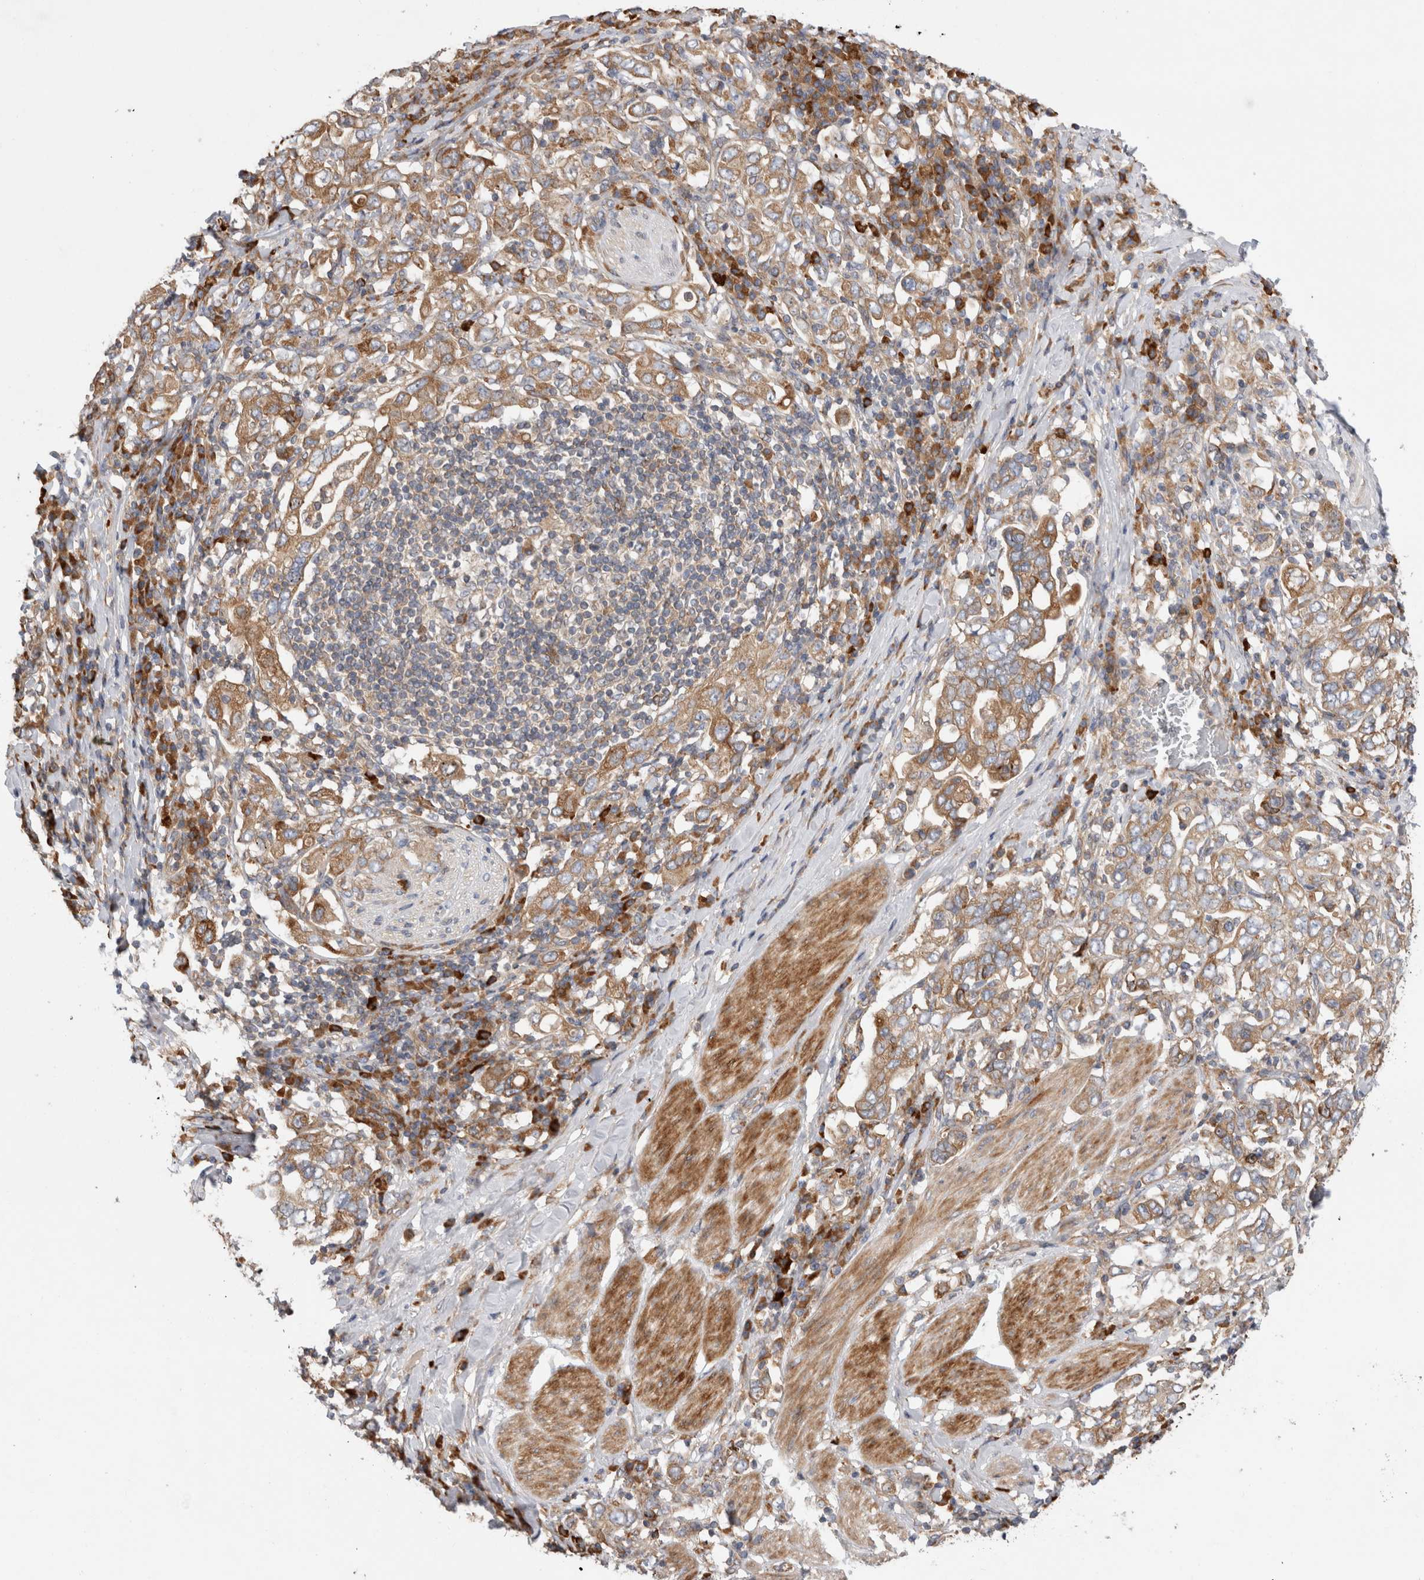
{"staining": {"intensity": "moderate", "quantity": ">75%", "location": "cytoplasmic/membranous"}, "tissue": "stomach cancer", "cell_type": "Tumor cells", "image_type": "cancer", "snomed": [{"axis": "morphology", "description": "Adenocarcinoma, NOS"}, {"axis": "topography", "description": "Stomach, upper"}], "caption": "Adenocarcinoma (stomach) was stained to show a protein in brown. There is medium levels of moderate cytoplasmic/membranous staining in approximately >75% of tumor cells.", "gene": "PDCD10", "patient": {"sex": "male", "age": 62}}